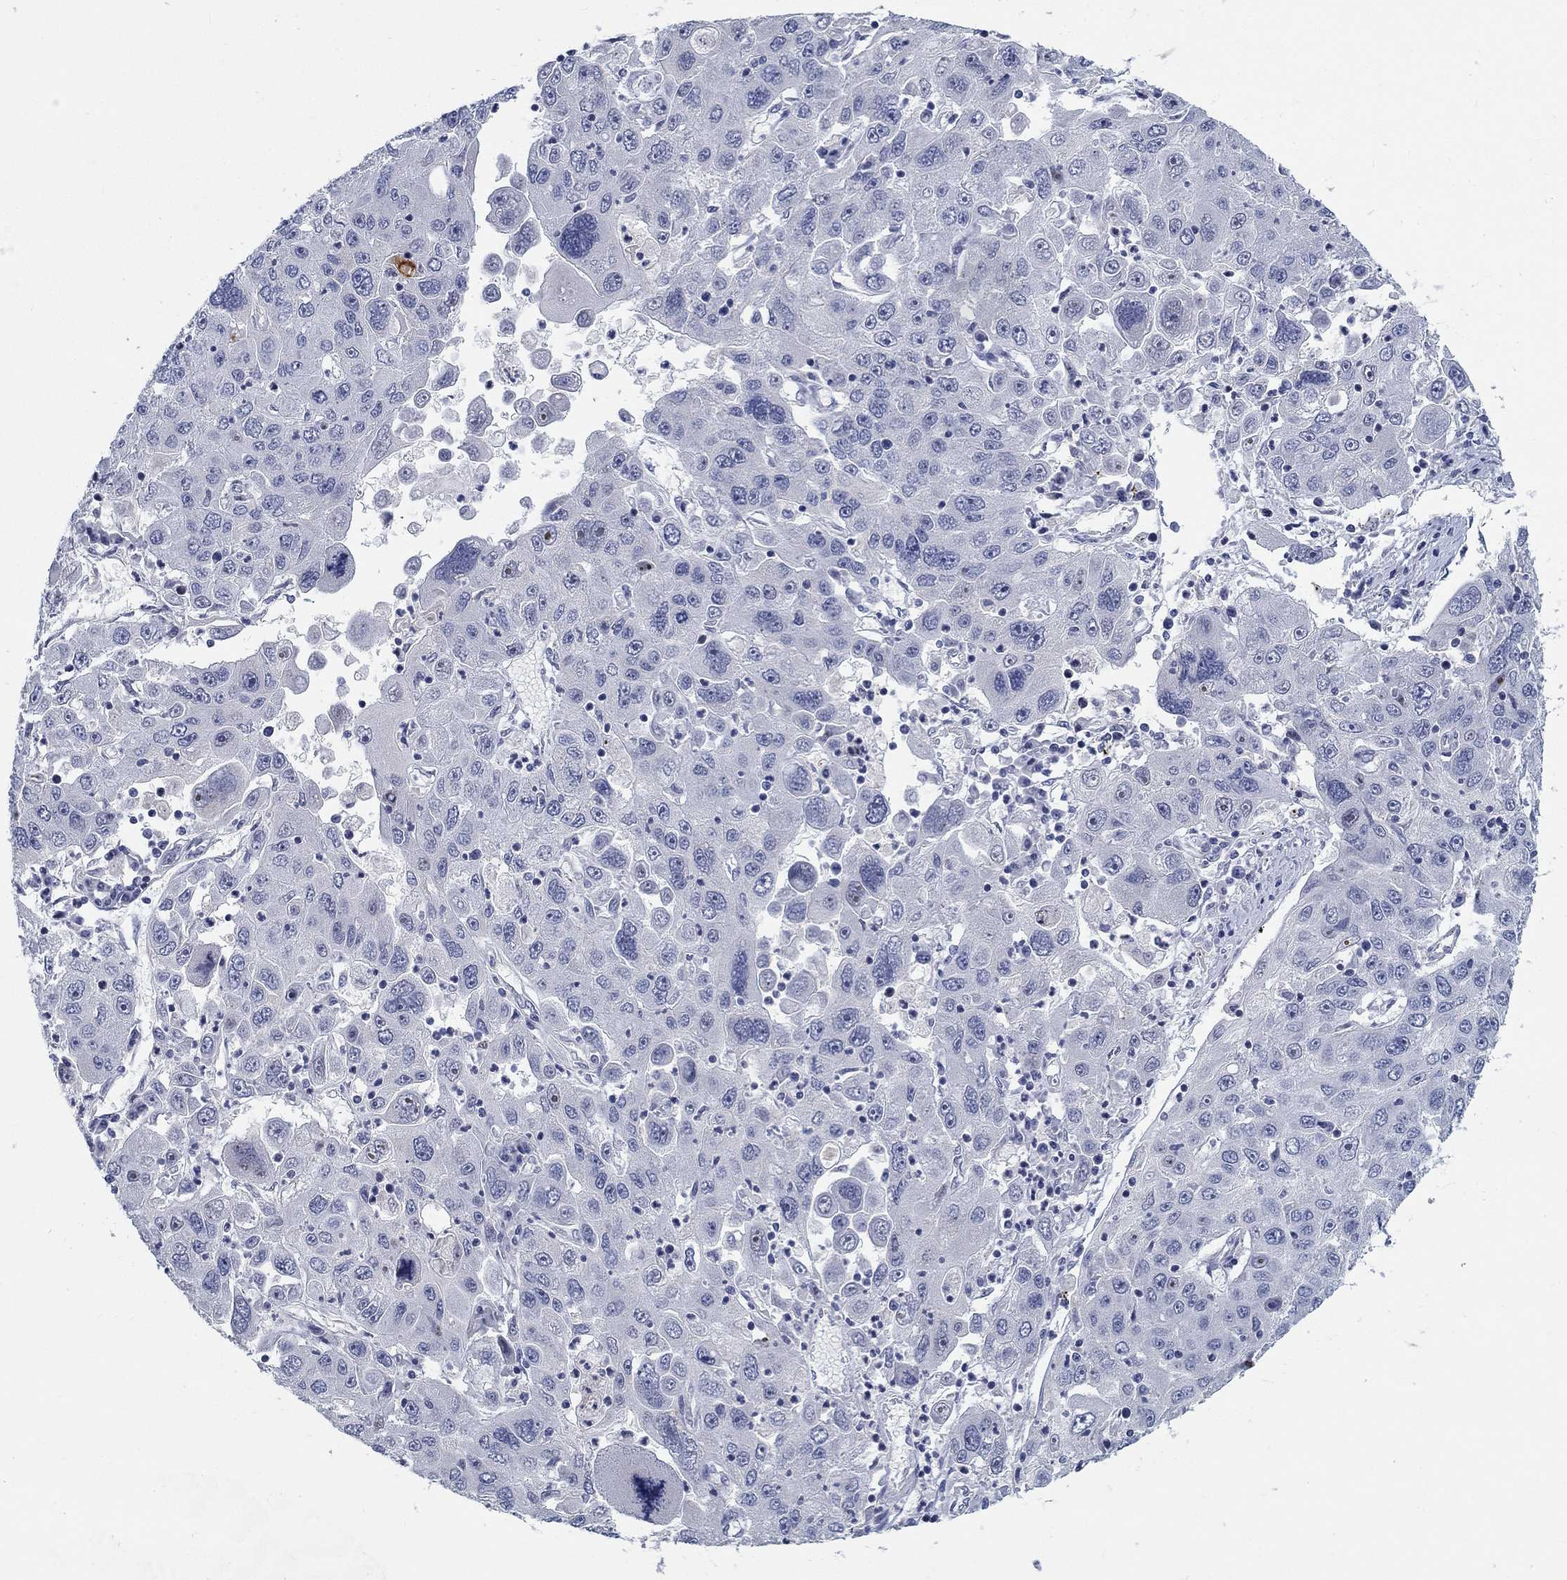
{"staining": {"intensity": "moderate", "quantity": "<25%", "location": "nuclear"}, "tissue": "stomach cancer", "cell_type": "Tumor cells", "image_type": "cancer", "snomed": [{"axis": "morphology", "description": "Adenocarcinoma, NOS"}, {"axis": "topography", "description": "Stomach"}], "caption": "The photomicrograph exhibits immunohistochemical staining of stomach cancer (adenocarcinoma). There is moderate nuclear expression is present in approximately <25% of tumor cells. (DAB IHC, brown staining for protein, blue staining for nuclei).", "gene": "SMIM18", "patient": {"sex": "male", "age": 56}}